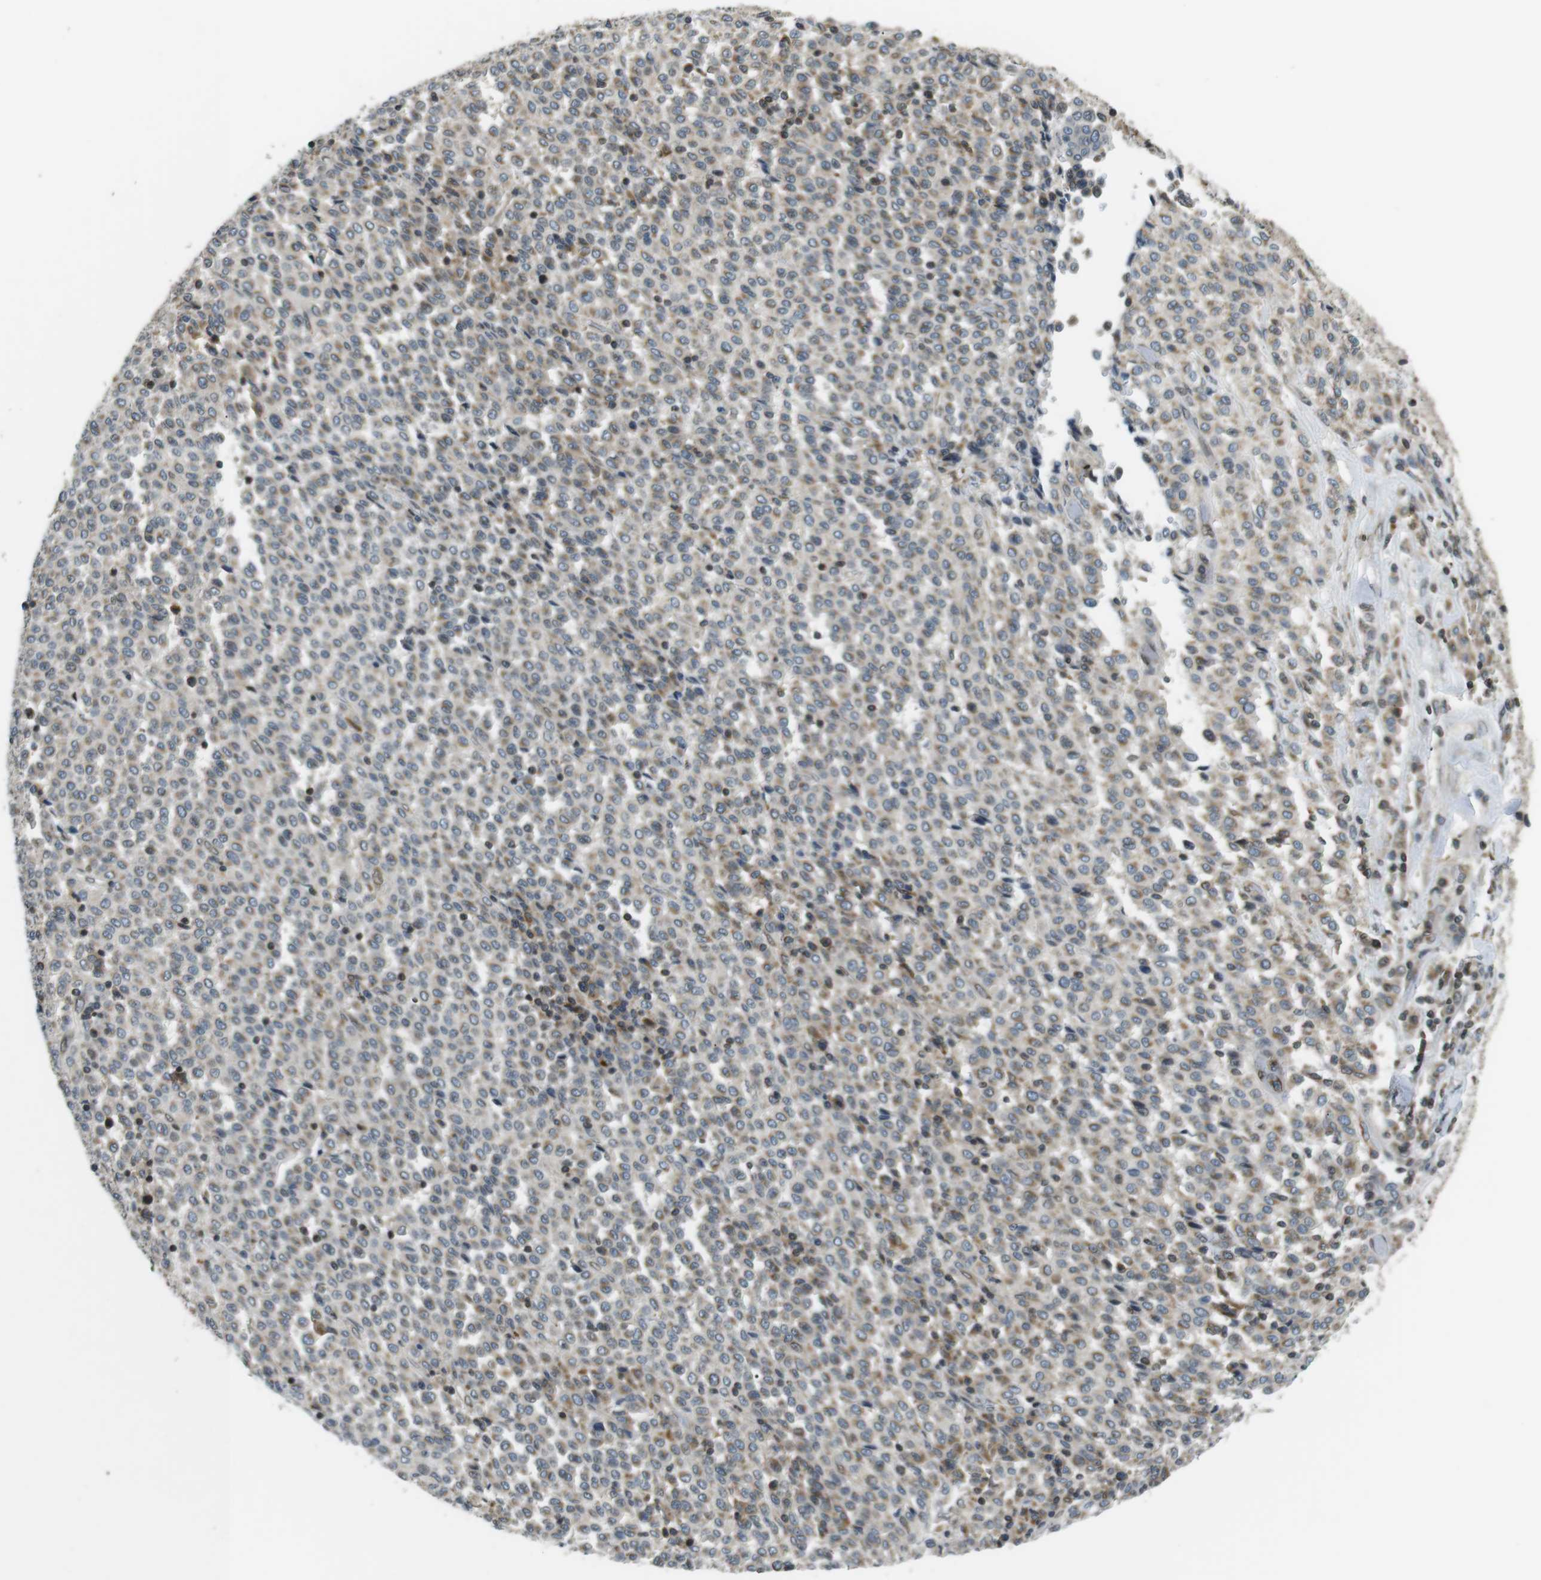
{"staining": {"intensity": "negative", "quantity": "none", "location": "none"}, "tissue": "melanoma", "cell_type": "Tumor cells", "image_type": "cancer", "snomed": [{"axis": "morphology", "description": "Malignant melanoma, Metastatic site"}, {"axis": "topography", "description": "Pancreas"}], "caption": "This is an IHC image of malignant melanoma (metastatic site). There is no staining in tumor cells.", "gene": "TMX4", "patient": {"sex": "female", "age": 30}}